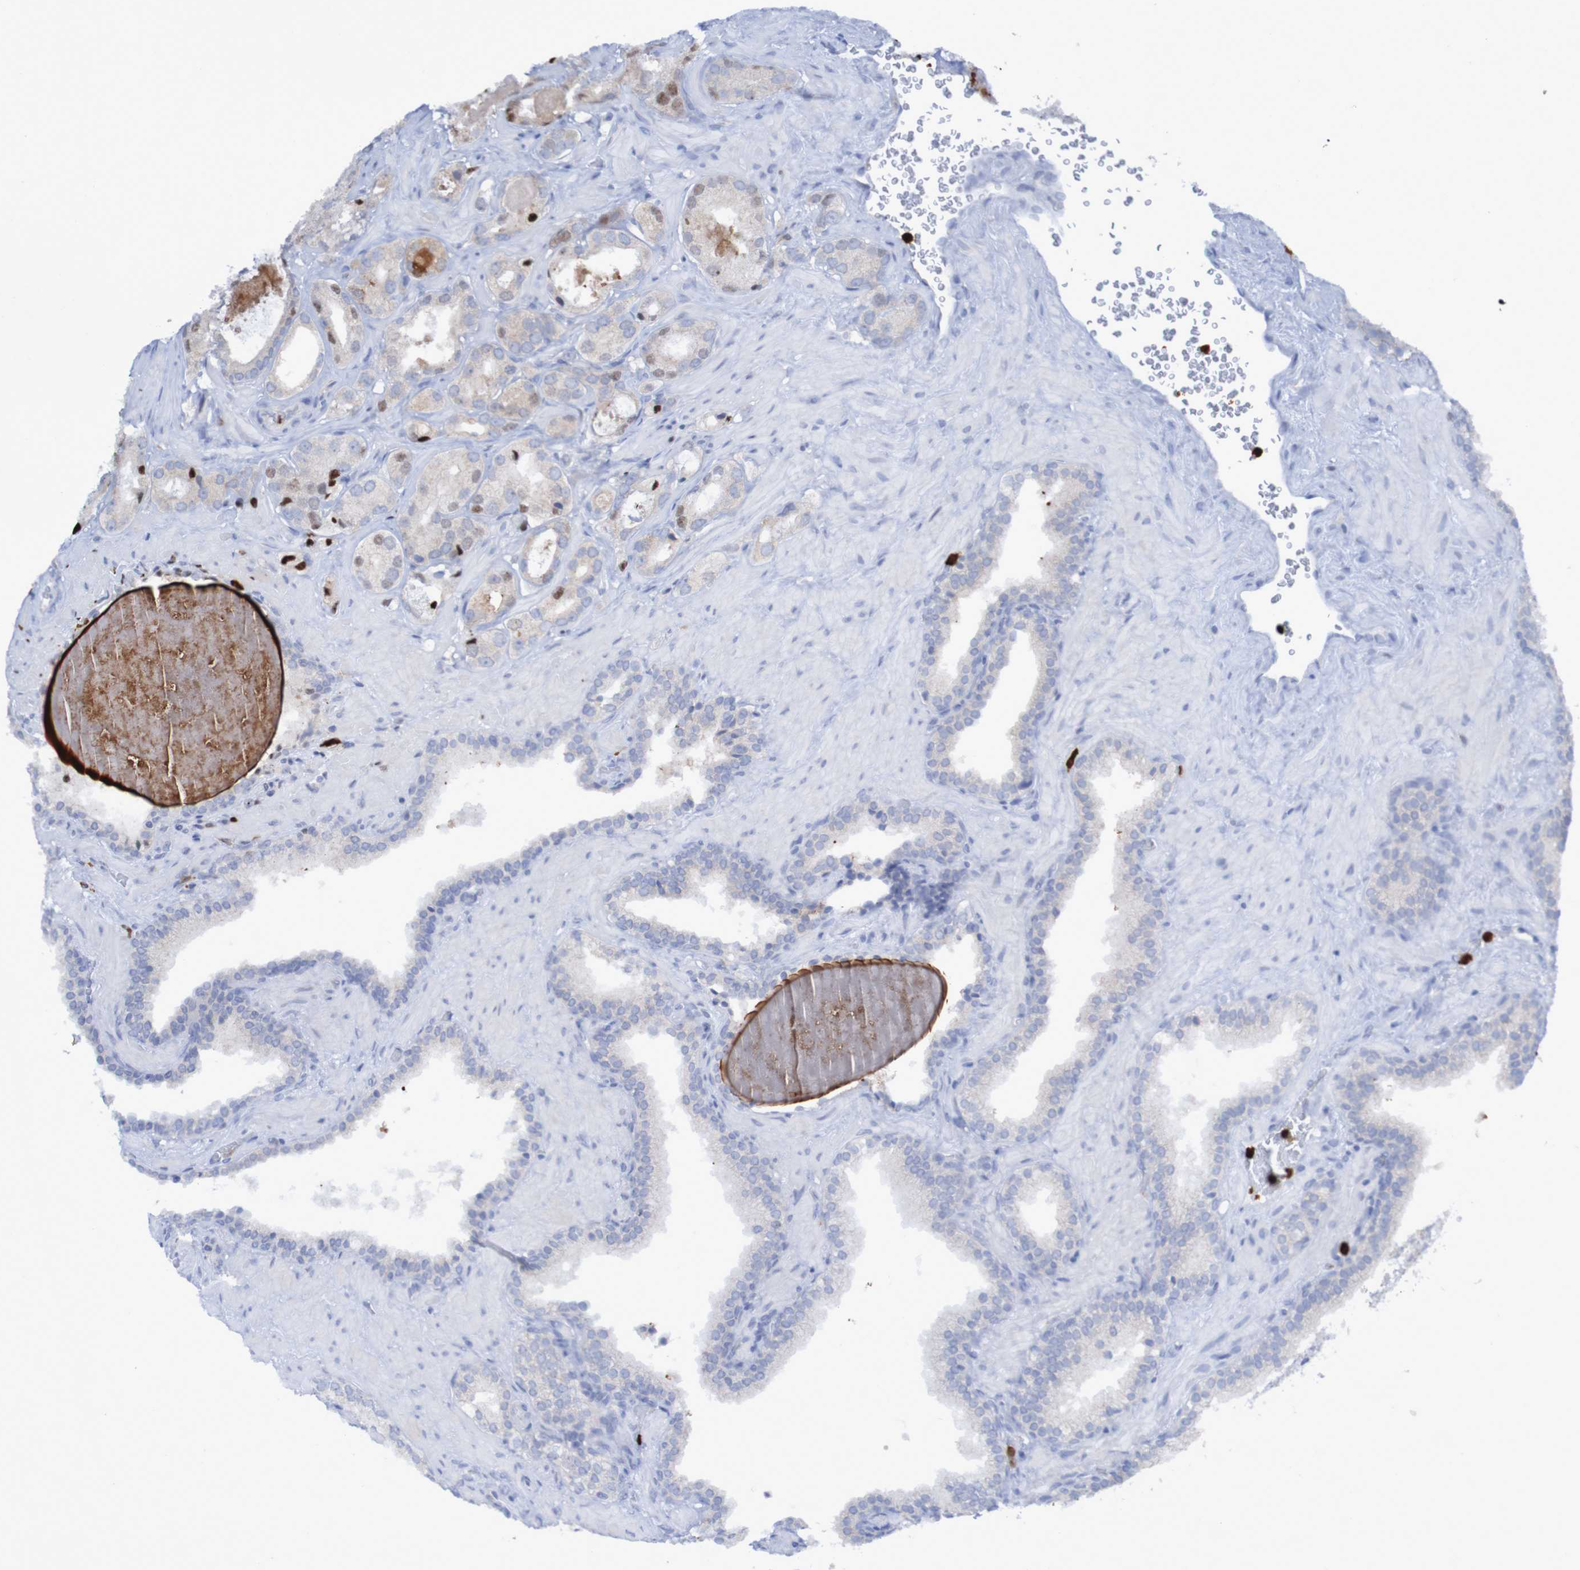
{"staining": {"intensity": "weak", "quantity": "25%-75%", "location": "cytoplasmic/membranous,nuclear"}, "tissue": "prostate cancer", "cell_type": "Tumor cells", "image_type": "cancer", "snomed": [{"axis": "morphology", "description": "Adenocarcinoma, High grade"}, {"axis": "topography", "description": "Prostate"}], "caption": "This is an image of IHC staining of prostate cancer (high-grade adenocarcinoma), which shows weak positivity in the cytoplasmic/membranous and nuclear of tumor cells.", "gene": "PARP4", "patient": {"sex": "male", "age": 64}}